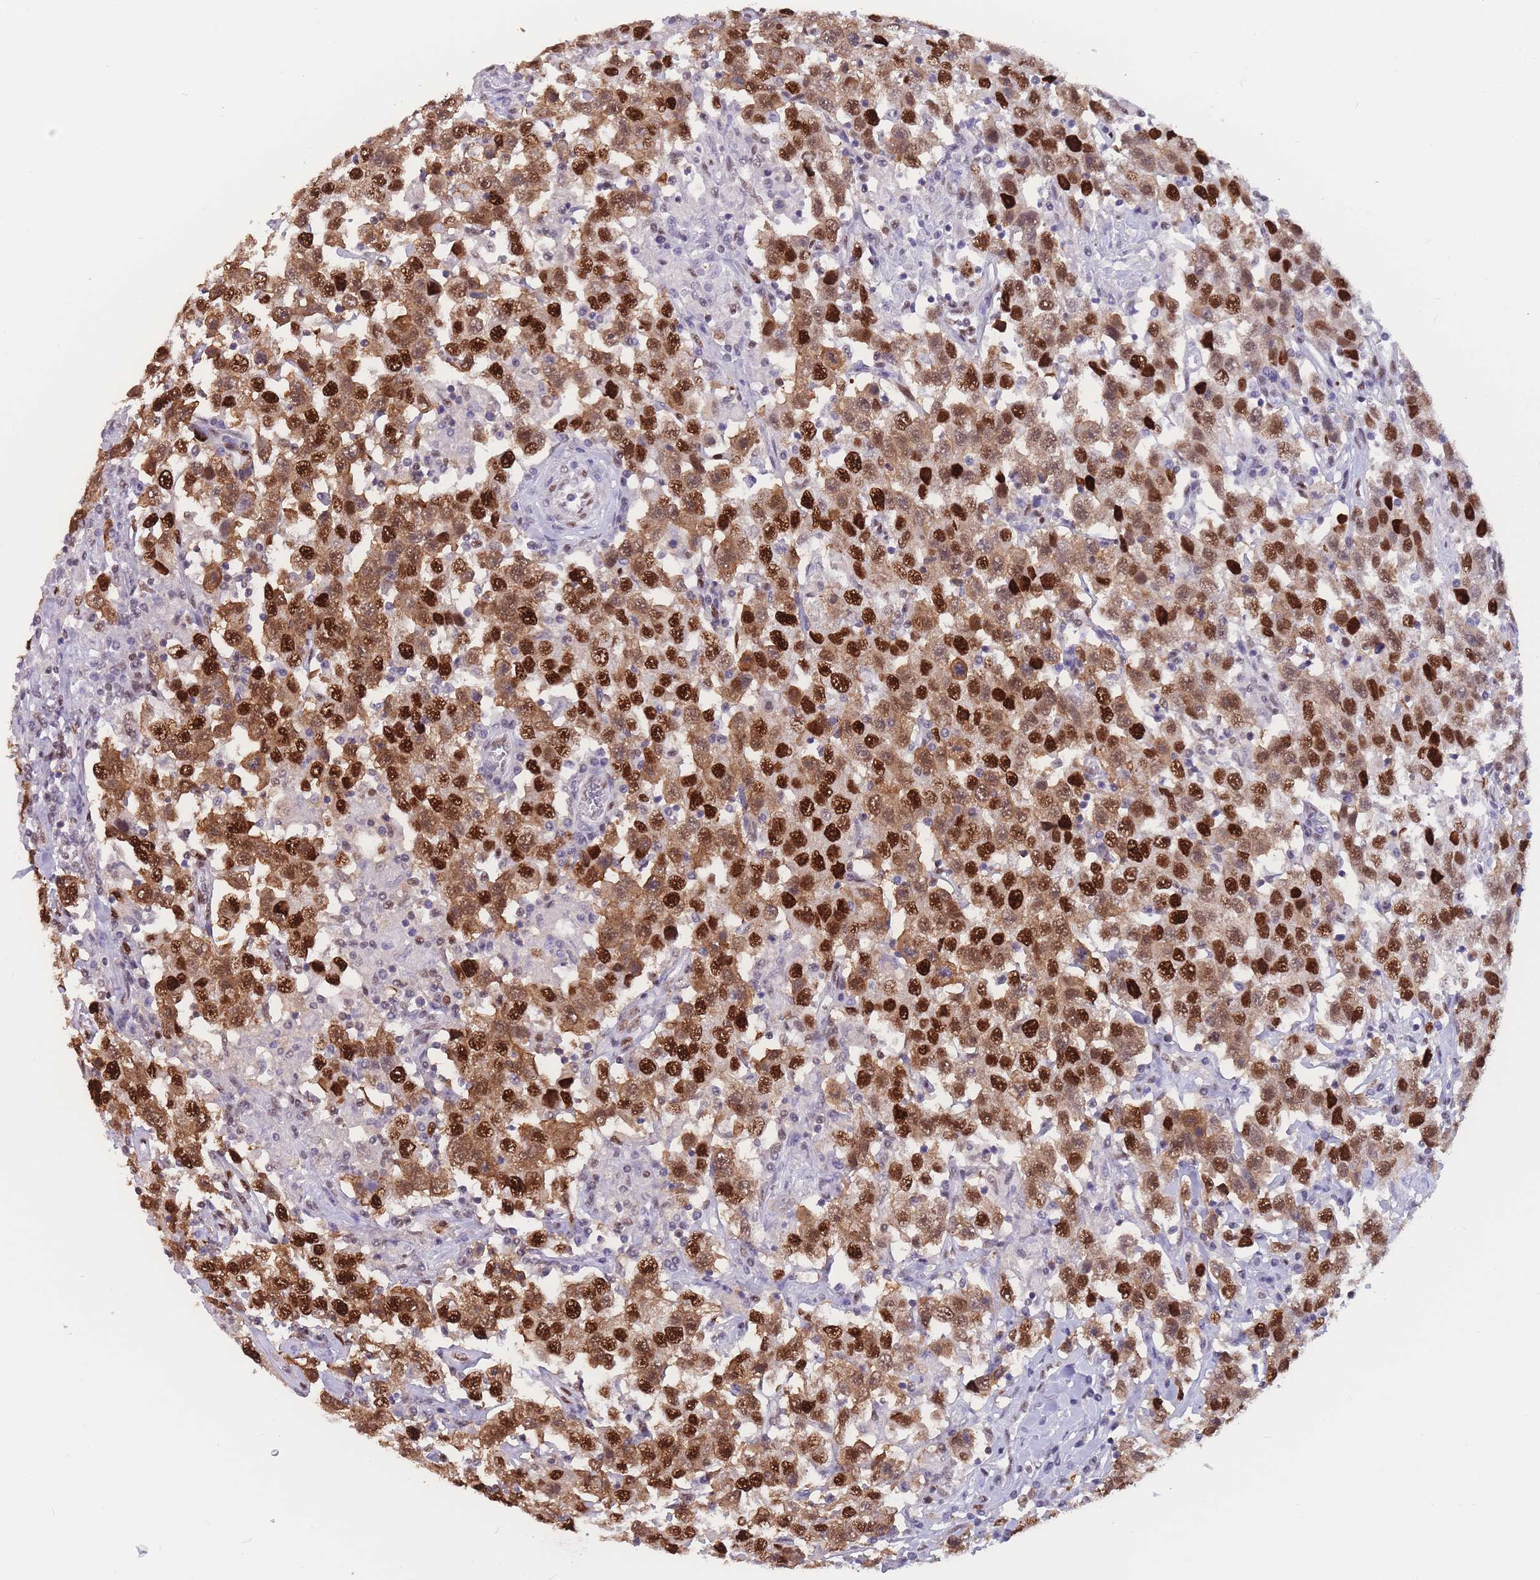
{"staining": {"intensity": "strong", "quantity": ">75%", "location": "cytoplasmic/membranous,nuclear"}, "tissue": "testis cancer", "cell_type": "Tumor cells", "image_type": "cancer", "snomed": [{"axis": "morphology", "description": "Seminoma, NOS"}, {"axis": "topography", "description": "Testis"}], "caption": "A brown stain highlights strong cytoplasmic/membranous and nuclear expression of a protein in testis cancer (seminoma) tumor cells.", "gene": "NASP", "patient": {"sex": "male", "age": 41}}